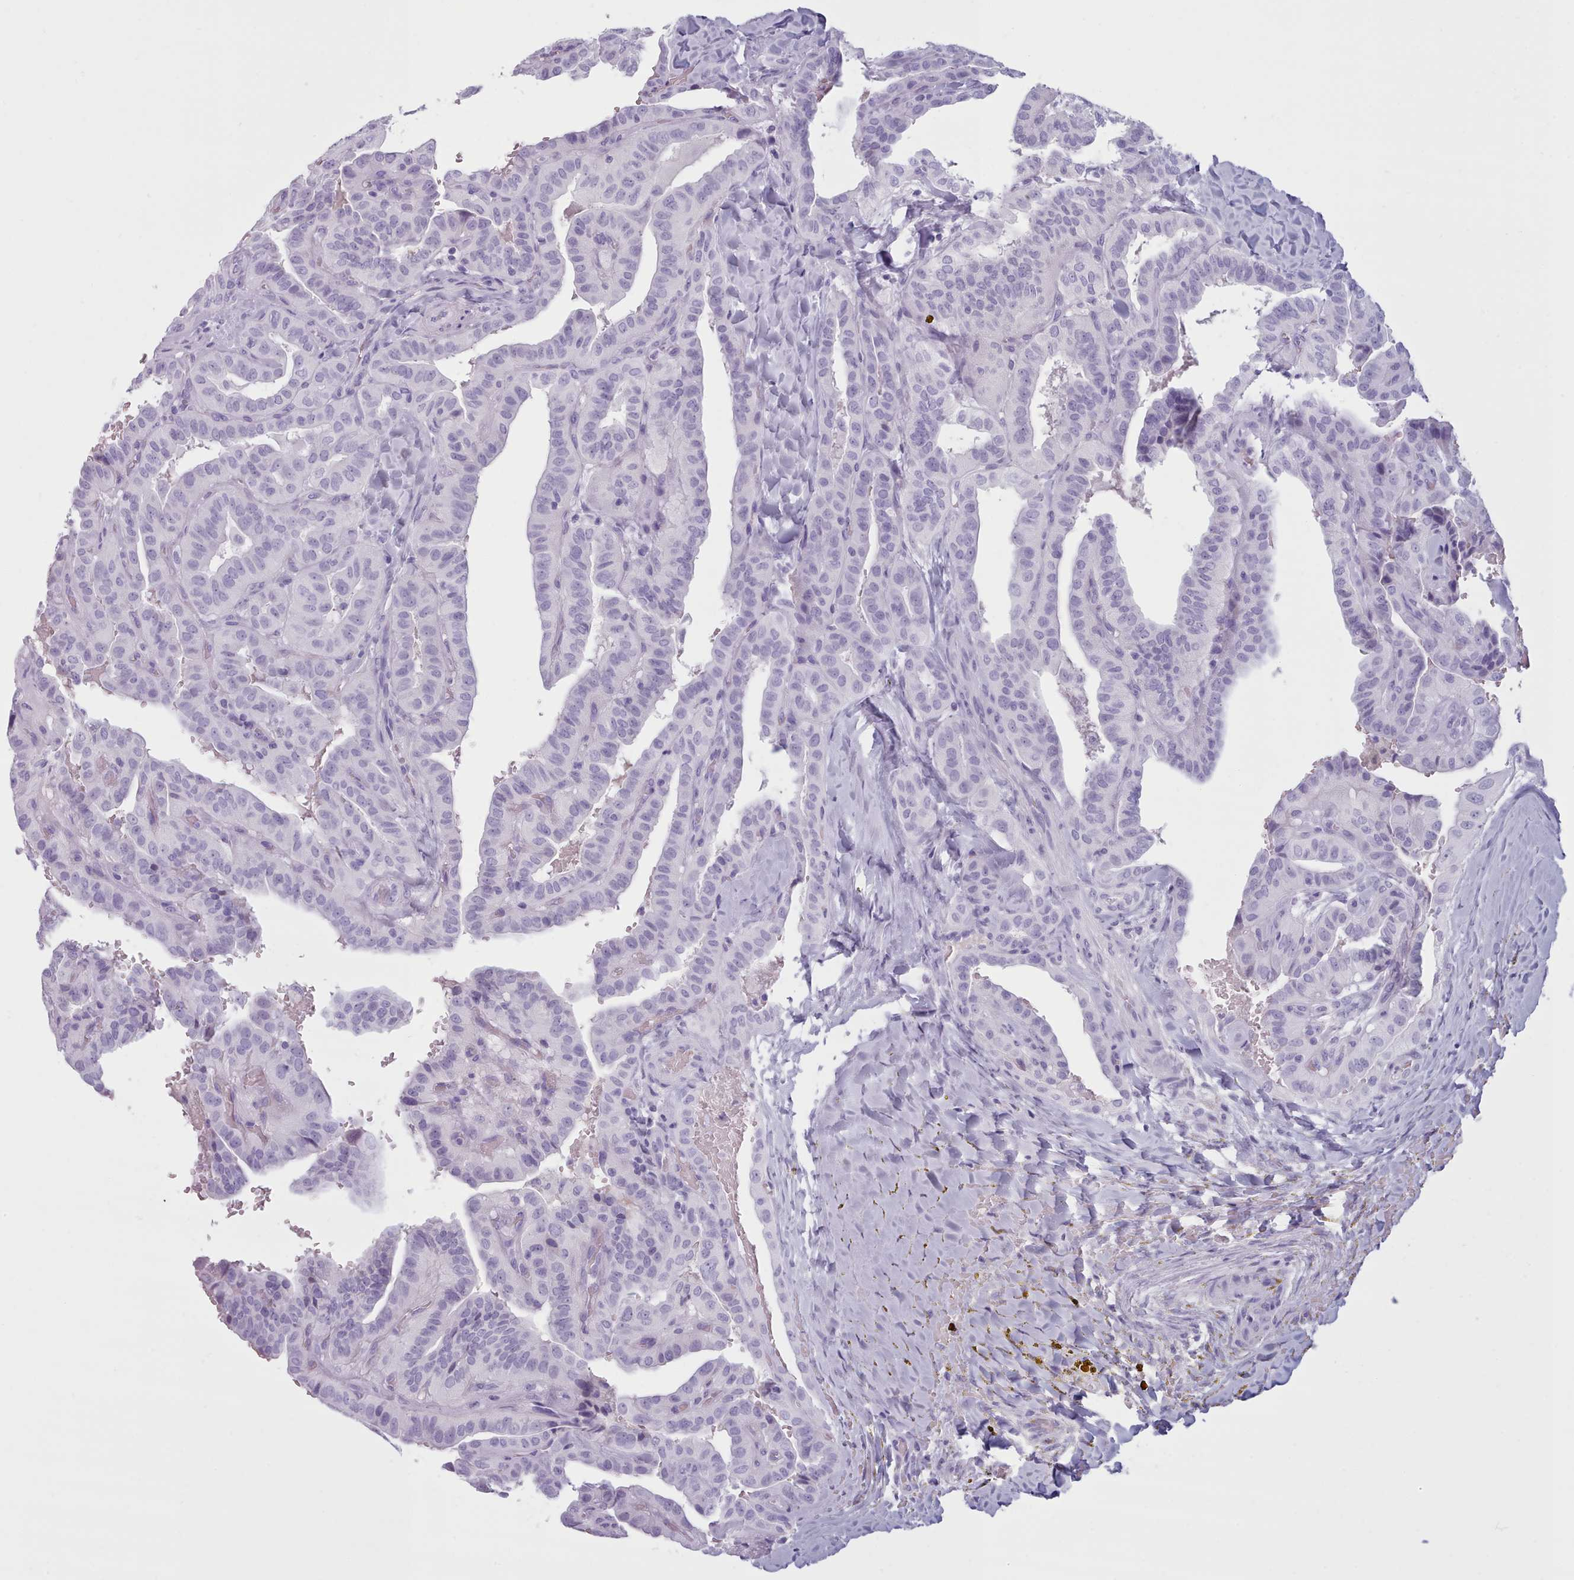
{"staining": {"intensity": "negative", "quantity": "none", "location": "none"}, "tissue": "thyroid cancer", "cell_type": "Tumor cells", "image_type": "cancer", "snomed": [{"axis": "morphology", "description": "Papillary adenocarcinoma, NOS"}, {"axis": "topography", "description": "Thyroid gland"}], "caption": "The image reveals no significant staining in tumor cells of thyroid cancer (papillary adenocarcinoma).", "gene": "ZNF43", "patient": {"sex": "male", "age": 77}}